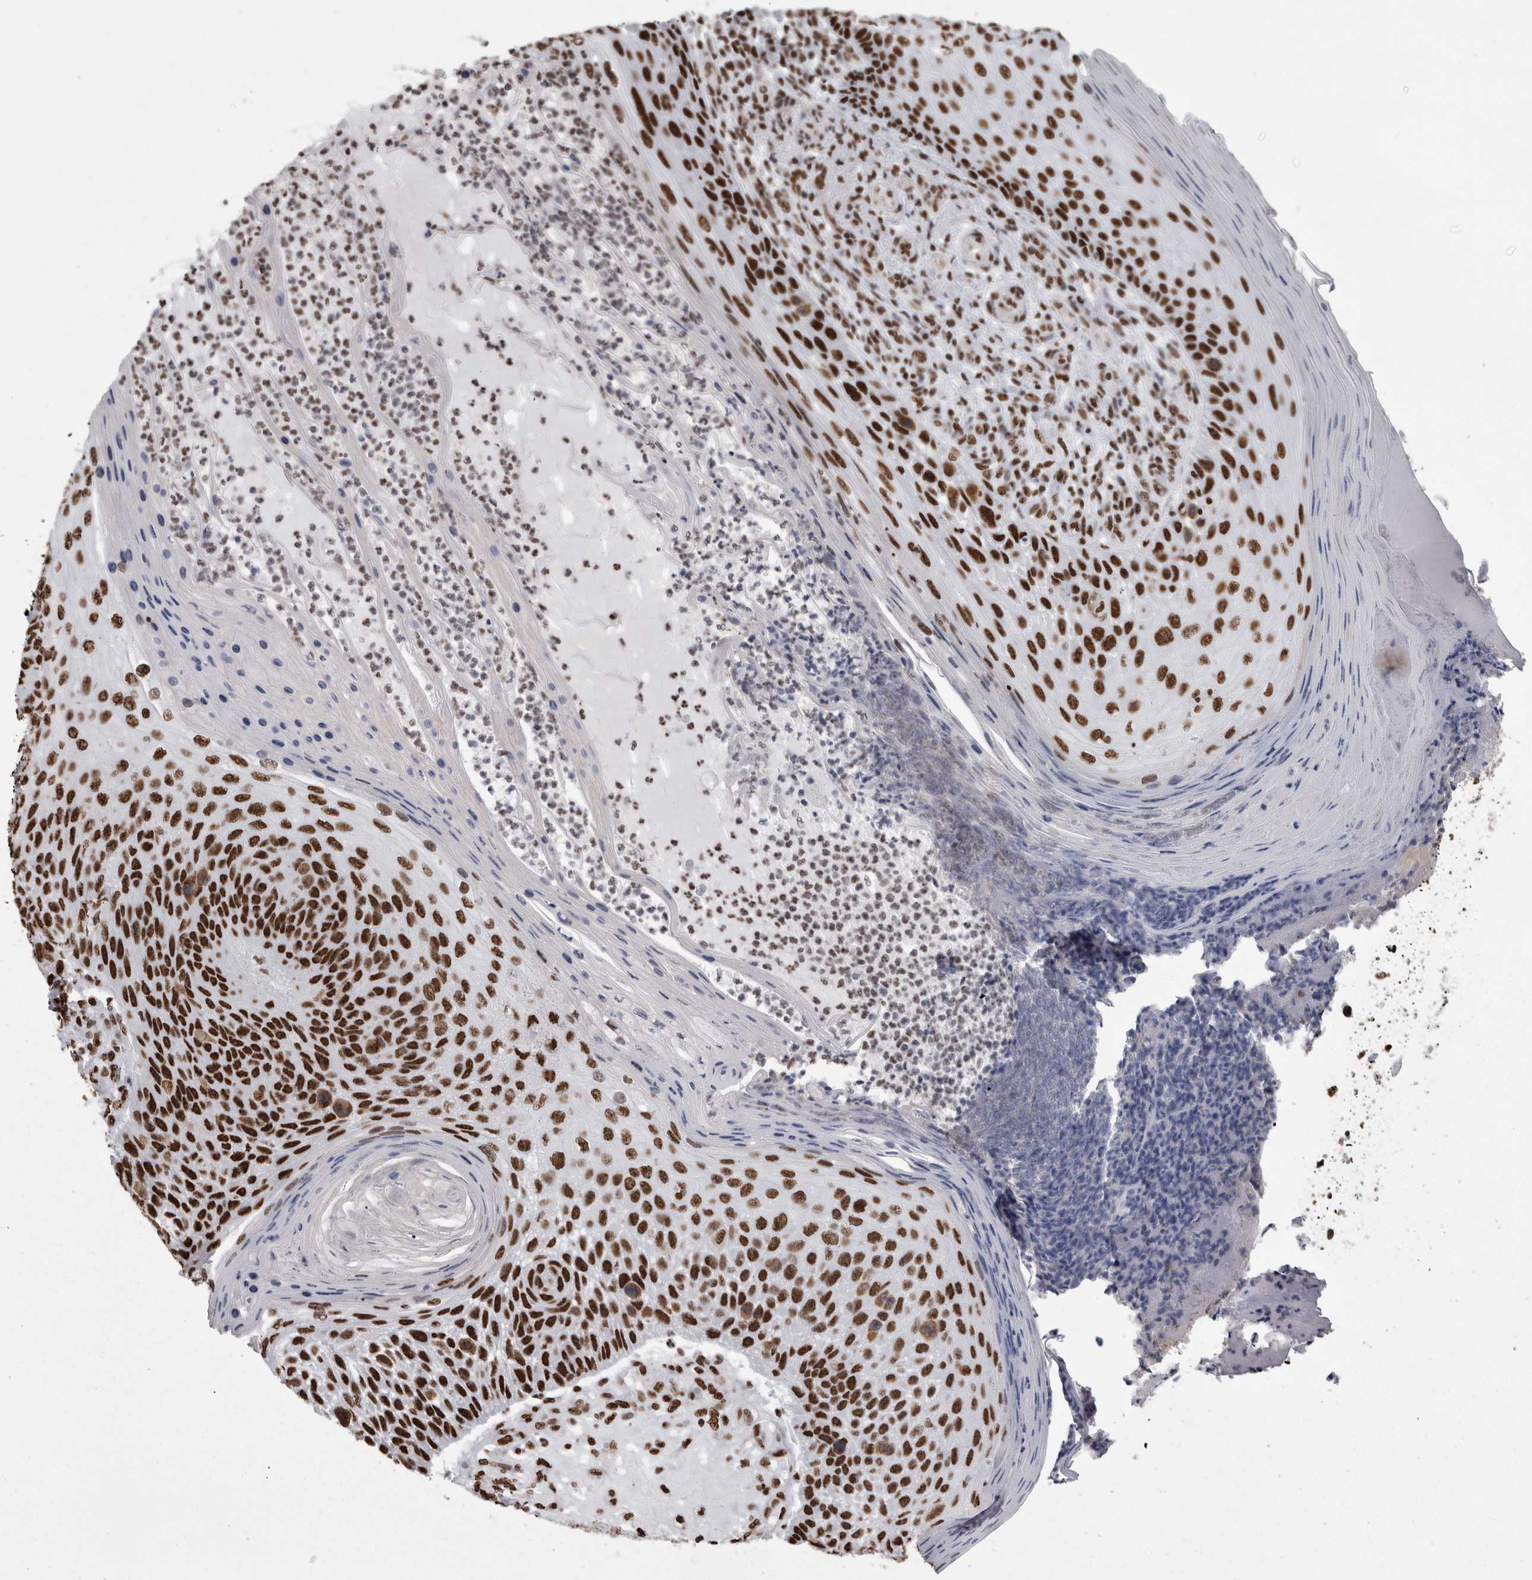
{"staining": {"intensity": "strong", "quantity": ">75%", "location": "nuclear"}, "tissue": "skin cancer", "cell_type": "Tumor cells", "image_type": "cancer", "snomed": [{"axis": "morphology", "description": "Squamous cell carcinoma, NOS"}, {"axis": "topography", "description": "Skin"}], "caption": "Strong nuclear positivity for a protein is appreciated in about >75% of tumor cells of skin cancer using immunohistochemistry (IHC).", "gene": "HNRNPM", "patient": {"sex": "female", "age": 88}}